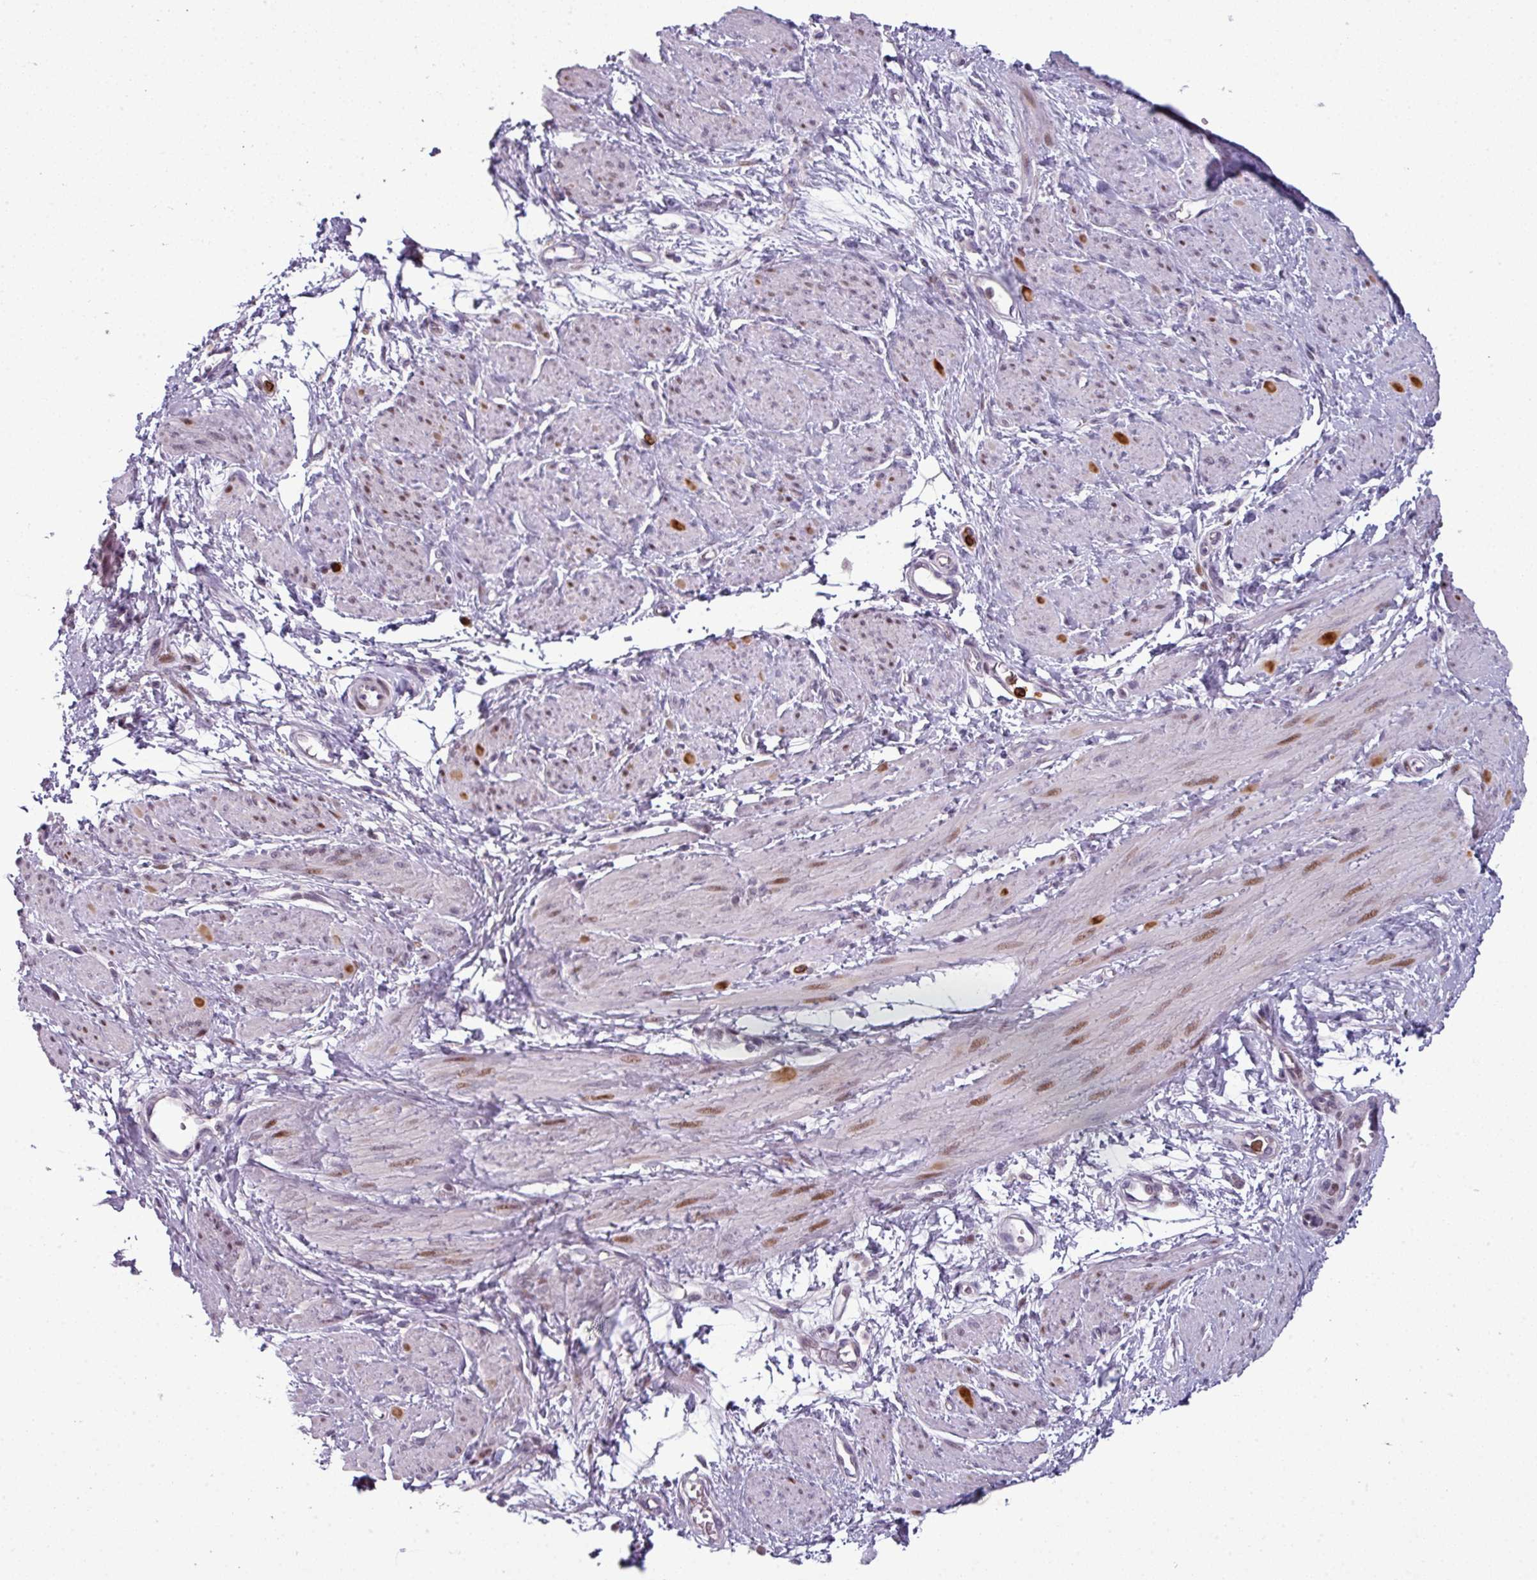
{"staining": {"intensity": "moderate", "quantity": "<25%", "location": "nuclear"}, "tissue": "smooth muscle", "cell_type": "Smooth muscle cells", "image_type": "normal", "snomed": [{"axis": "morphology", "description": "Normal tissue, NOS"}, {"axis": "topography", "description": "Smooth muscle"}, {"axis": "topography", "description": "Uterus"}], "caption": "Benign smooth muscle exhibits moderate nuclear expression in about <25% of smooth muscle cells.", "gene": "TMEFF1", "patient": {"sex": "female", "age": 39}}